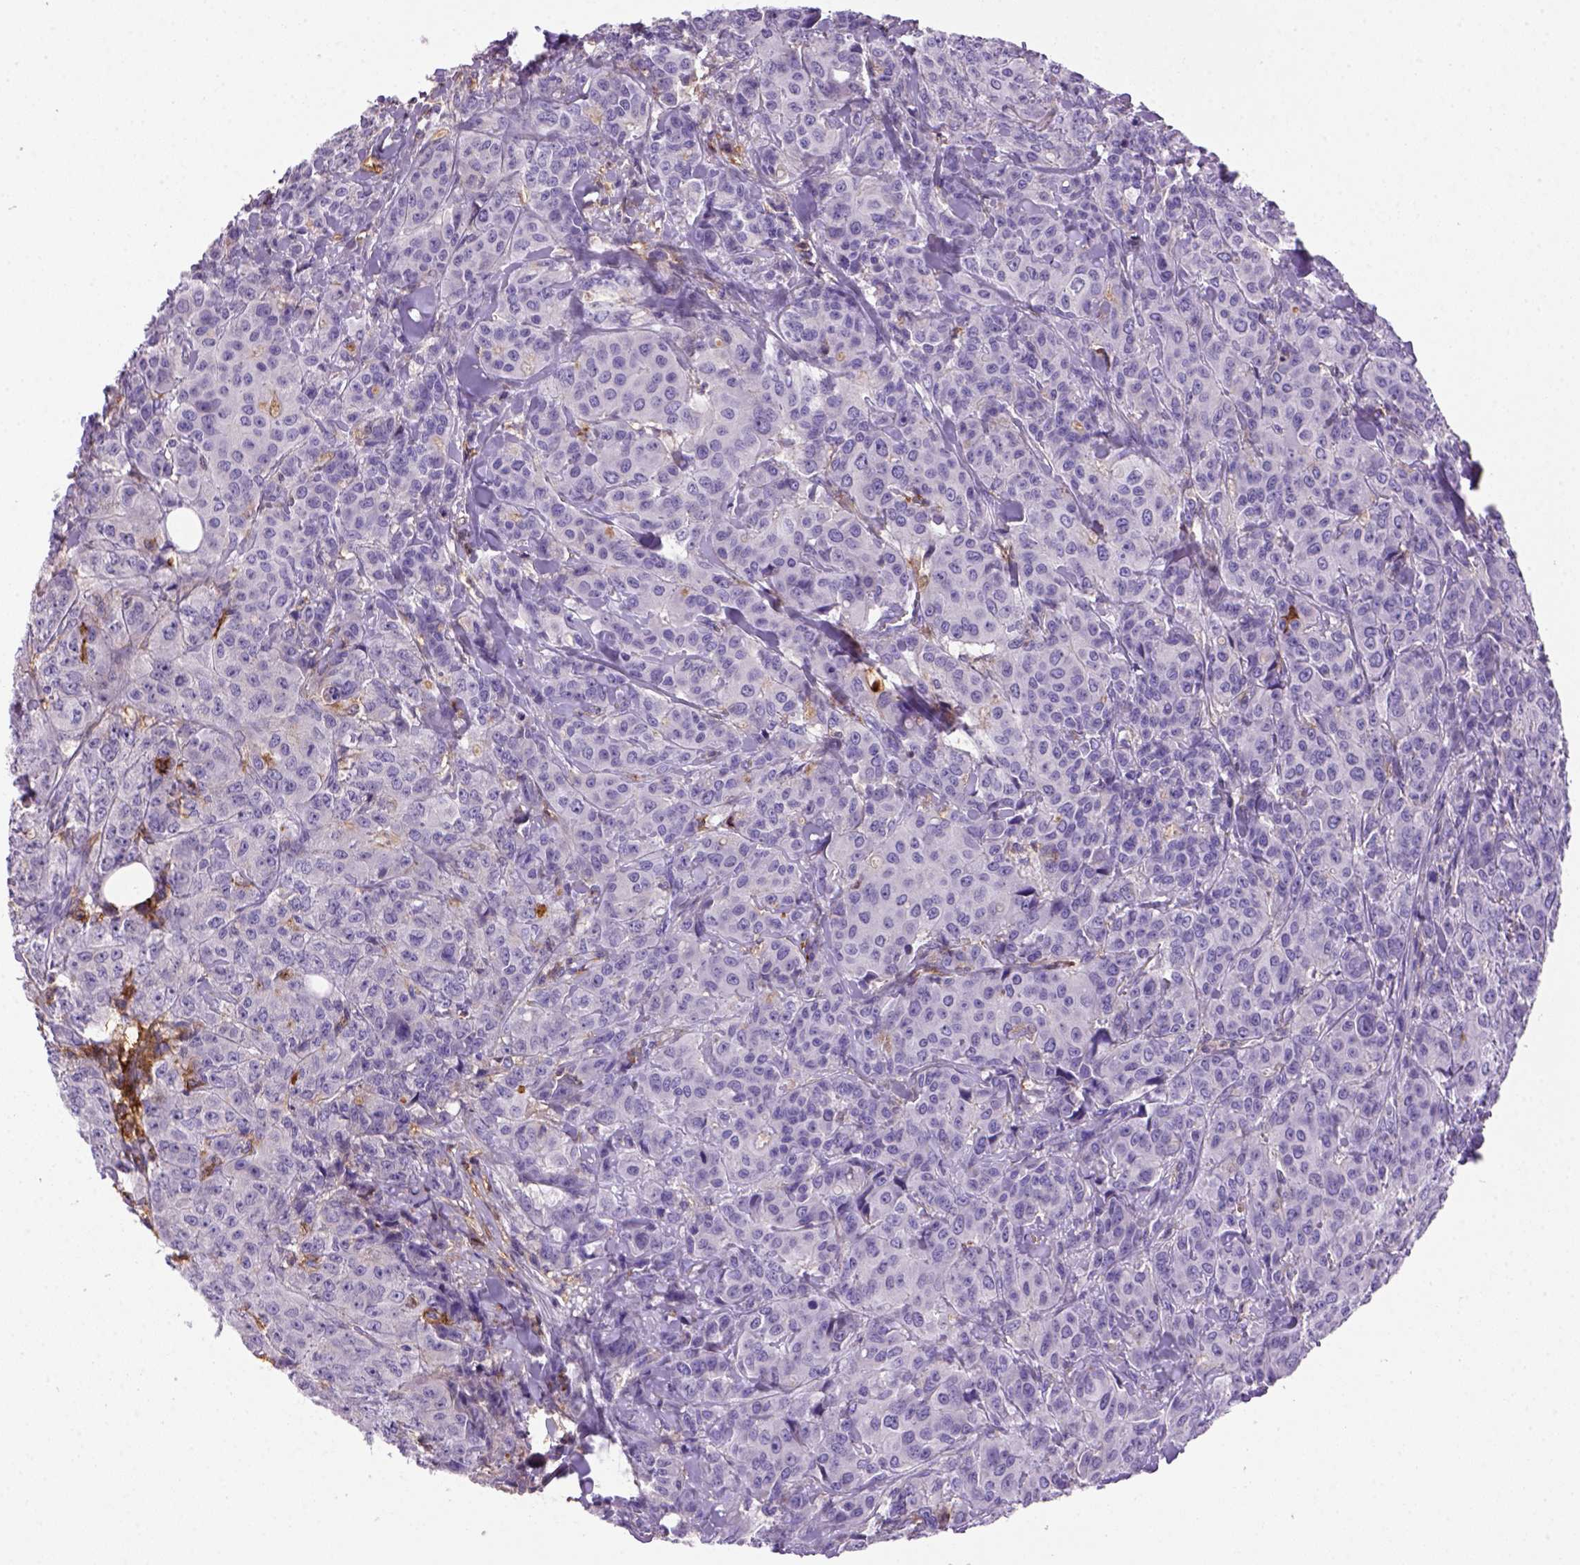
{"staining": {"intensity": "negative", "quantity": "none", "location": "none"}, "tissue": "breast cancer", "cell_type": "Tumor cells", "image_type": "cancer", "snomed": [{"axis": "morphology", "description": "Duct carcinoma"}, {"axis": "topography", "description": "Breast"}], "caption": "Image shows no significant protein positivity in tumor cells of breast invasive ductal carcinoma.", "gene": "CD14", "patient": {"sex": "female", "age": 43}}